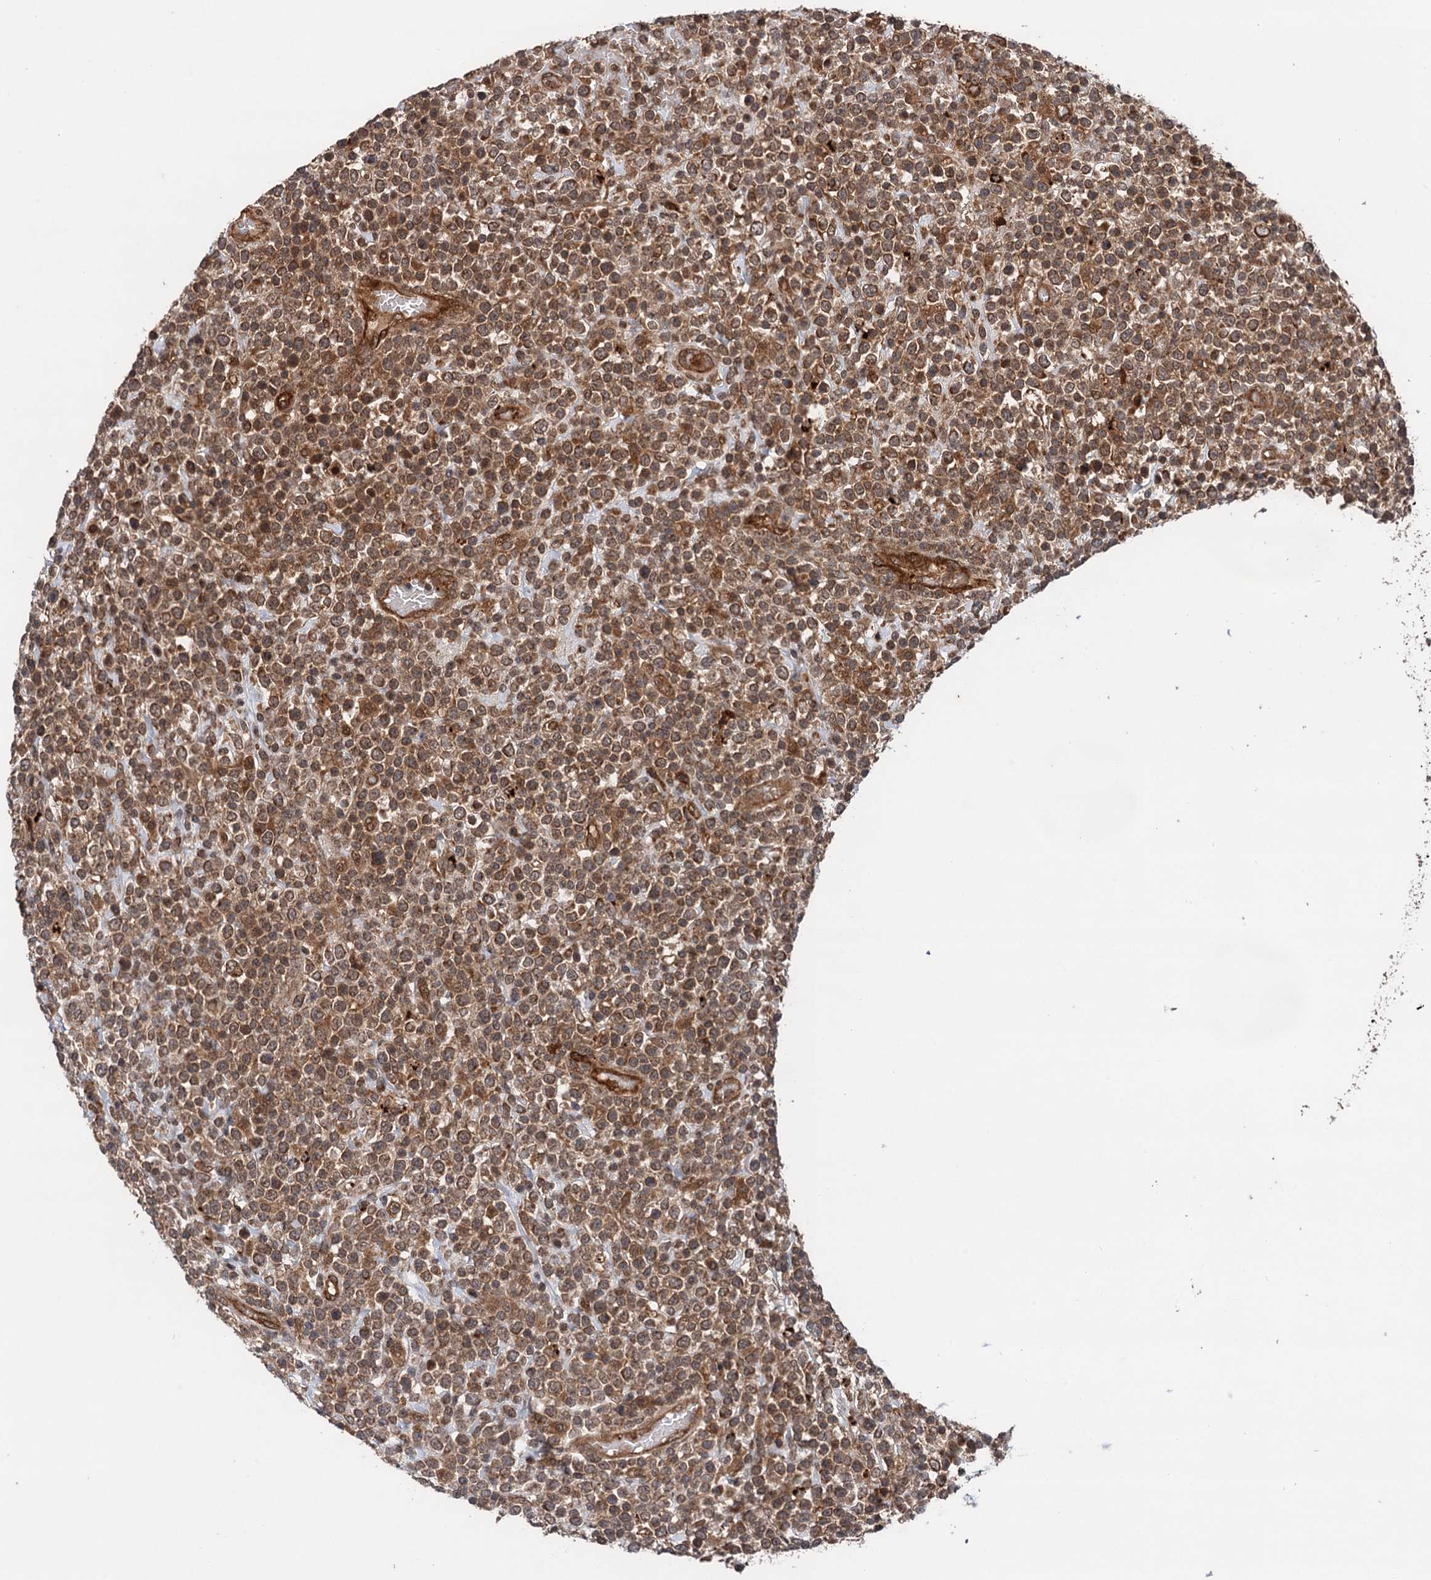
{"staining": {"intensity": "moderate", "quantity": ">75%", "location": "cytoplasmic/membranous"}, "tissue": "lymphoma", "cell_type": "Tumor cells", "image_type": "cancer", "snomed": [{"axis": "morphology", "description": "Malignant lymphoma, non-Hodgkin's type, High grade"}, {"axis": "topography", "description": "Colon"}], "caption": "Immunohistochemistry (IHC) (DAB) staining of malignant lymphoma, non-Hodgkin's type (high-grade) exhibits moderate cytoplasmic/membranous protein staining in approximately >75% of tumor cells. (DAB (3,3'-diaminobenzidine) = brown stain, brightfield microscopy at high magnification).", "gene": "NLRP10", "patient": {"sex": "female", "age": 53}}